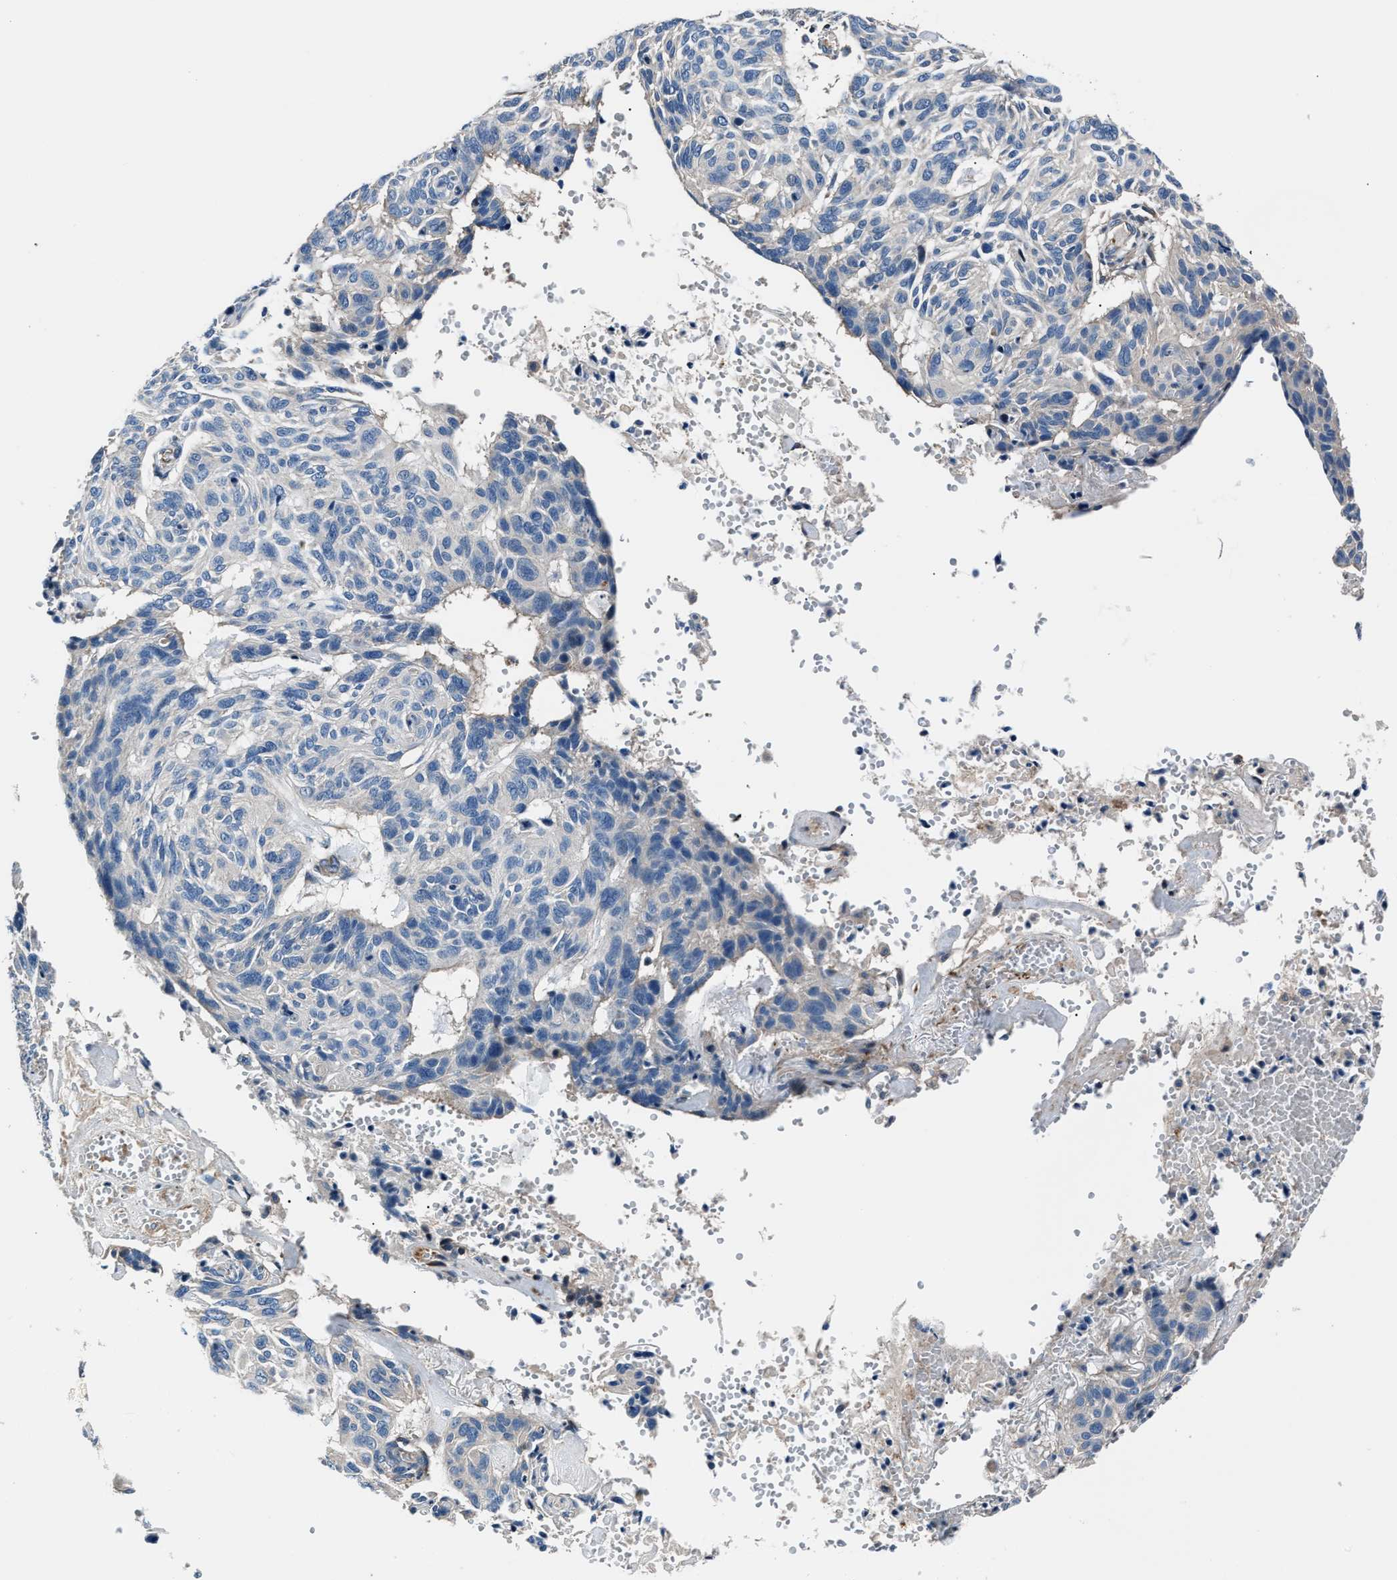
{"staining": {"intensity": "negative", "quantity": "none", "location": "none"}, "tissue": "skin cancer", "cell_type": "Tumor cells", "image_type": "cancer", "snomed": [{"axis": "morphology", "description": "Basal cell carcinoma"}, {"axis": "topography", "description": "Skin"}], "caption": "The IHC histopathology image has no significant positivity in tumor cells of basal cell carcinoma (skin) tissue. (Brightfield microscopy of DAB (3,3'-diaminobenzidine) IHC at high magnification).", "gene": "MPDZ", "patient": {"sex": "male", "age": 85}}